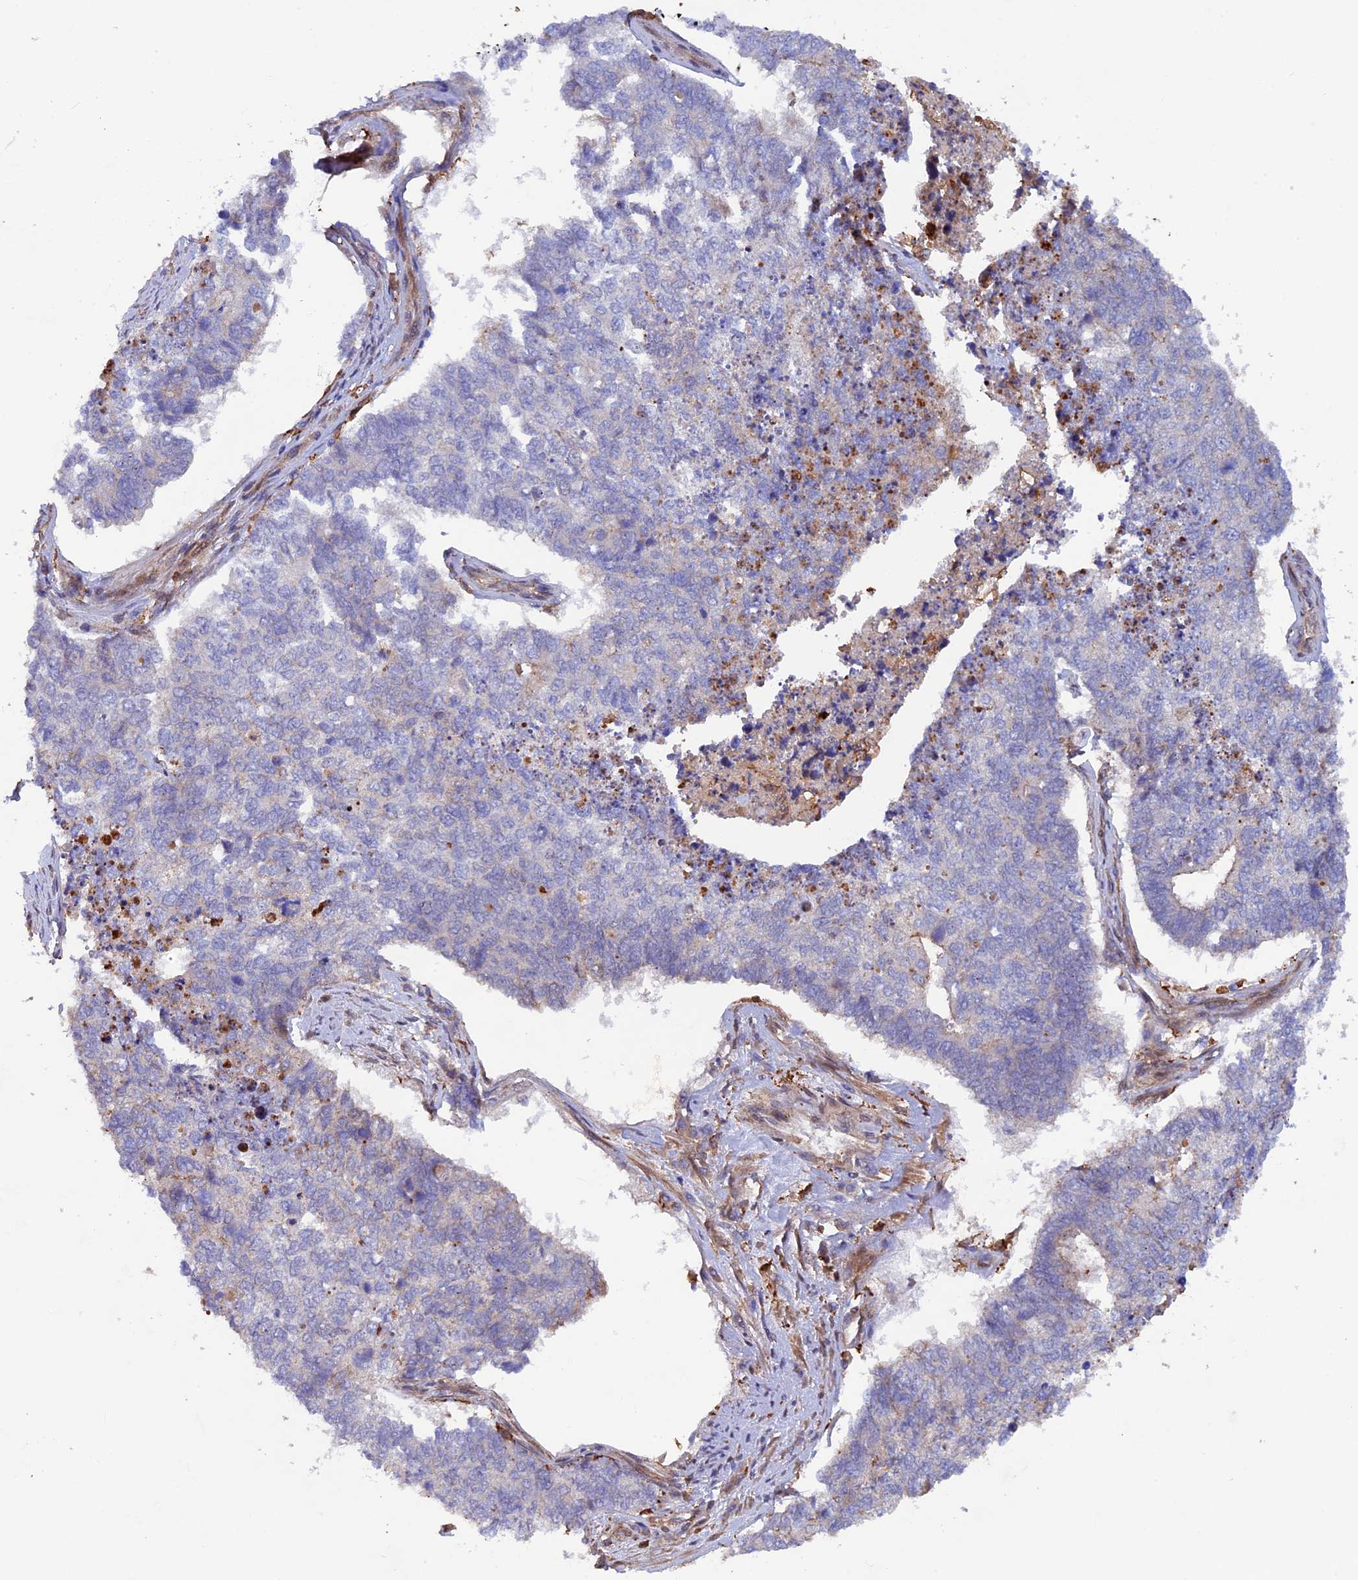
{"staining": {"intensity": "negative", "quantity": "none", "location": "none"}, "tissue": "cervical cancer", "cell_type": "Tumor cells", "image_type": "cancer", "snomed": [{"axis": "morphology", "description": "Squamous cell carcinoma, NOS"}, {"axis": "topography", "description": "Cervix"}], "caption": "High power microscopy photomicrograph of an immunohistochemistry photomicrograph of squamous cell carcinoma (cervical), revealing no significant expression in tumor cells. The staining is performed using DAB (3,3'-diaminobenzidine) brown chromogen with nuclei counter-stained in using hematoxylin.", "gene": "FERMT1", "patient": {"sex": "female", "age": 63}}